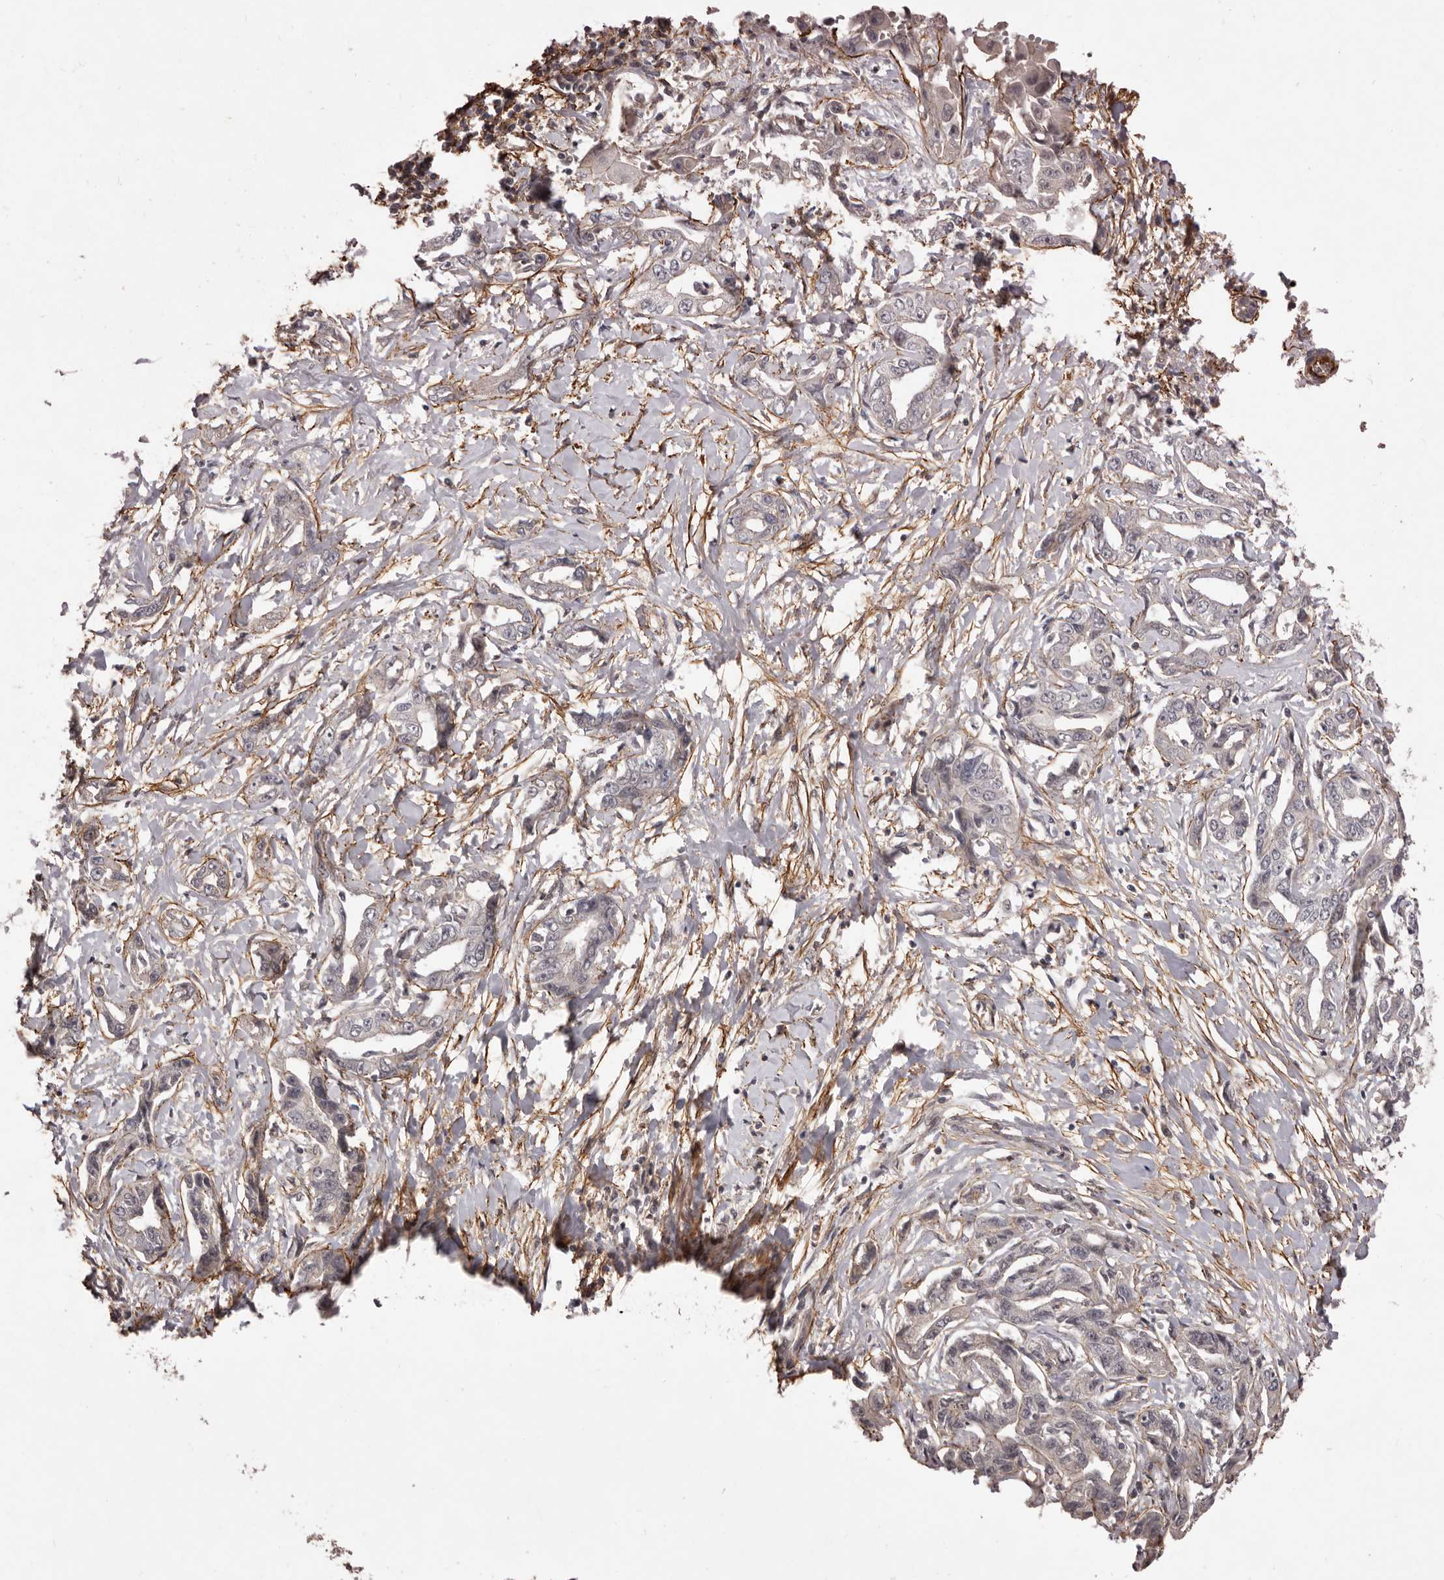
{"staining": {"intensity": "negative", "quantity": "none", "location": "none"}, "tissue": "liver cancer", "cell_type": "Tumor cells", "image_type": "cancer", "snomed": [{"axis": "morphology", "description": "Cholangiocarcinoma"}, {"axis": "topography", "description": "Liver"}], "caption": "DAB immunohistochemical staining of human liver cancer (cholangiocarcinoma) displays no significant positivity in tumor cells.", "gene": "HBS1L", "patient": {"sex": "male", "age": 59}}